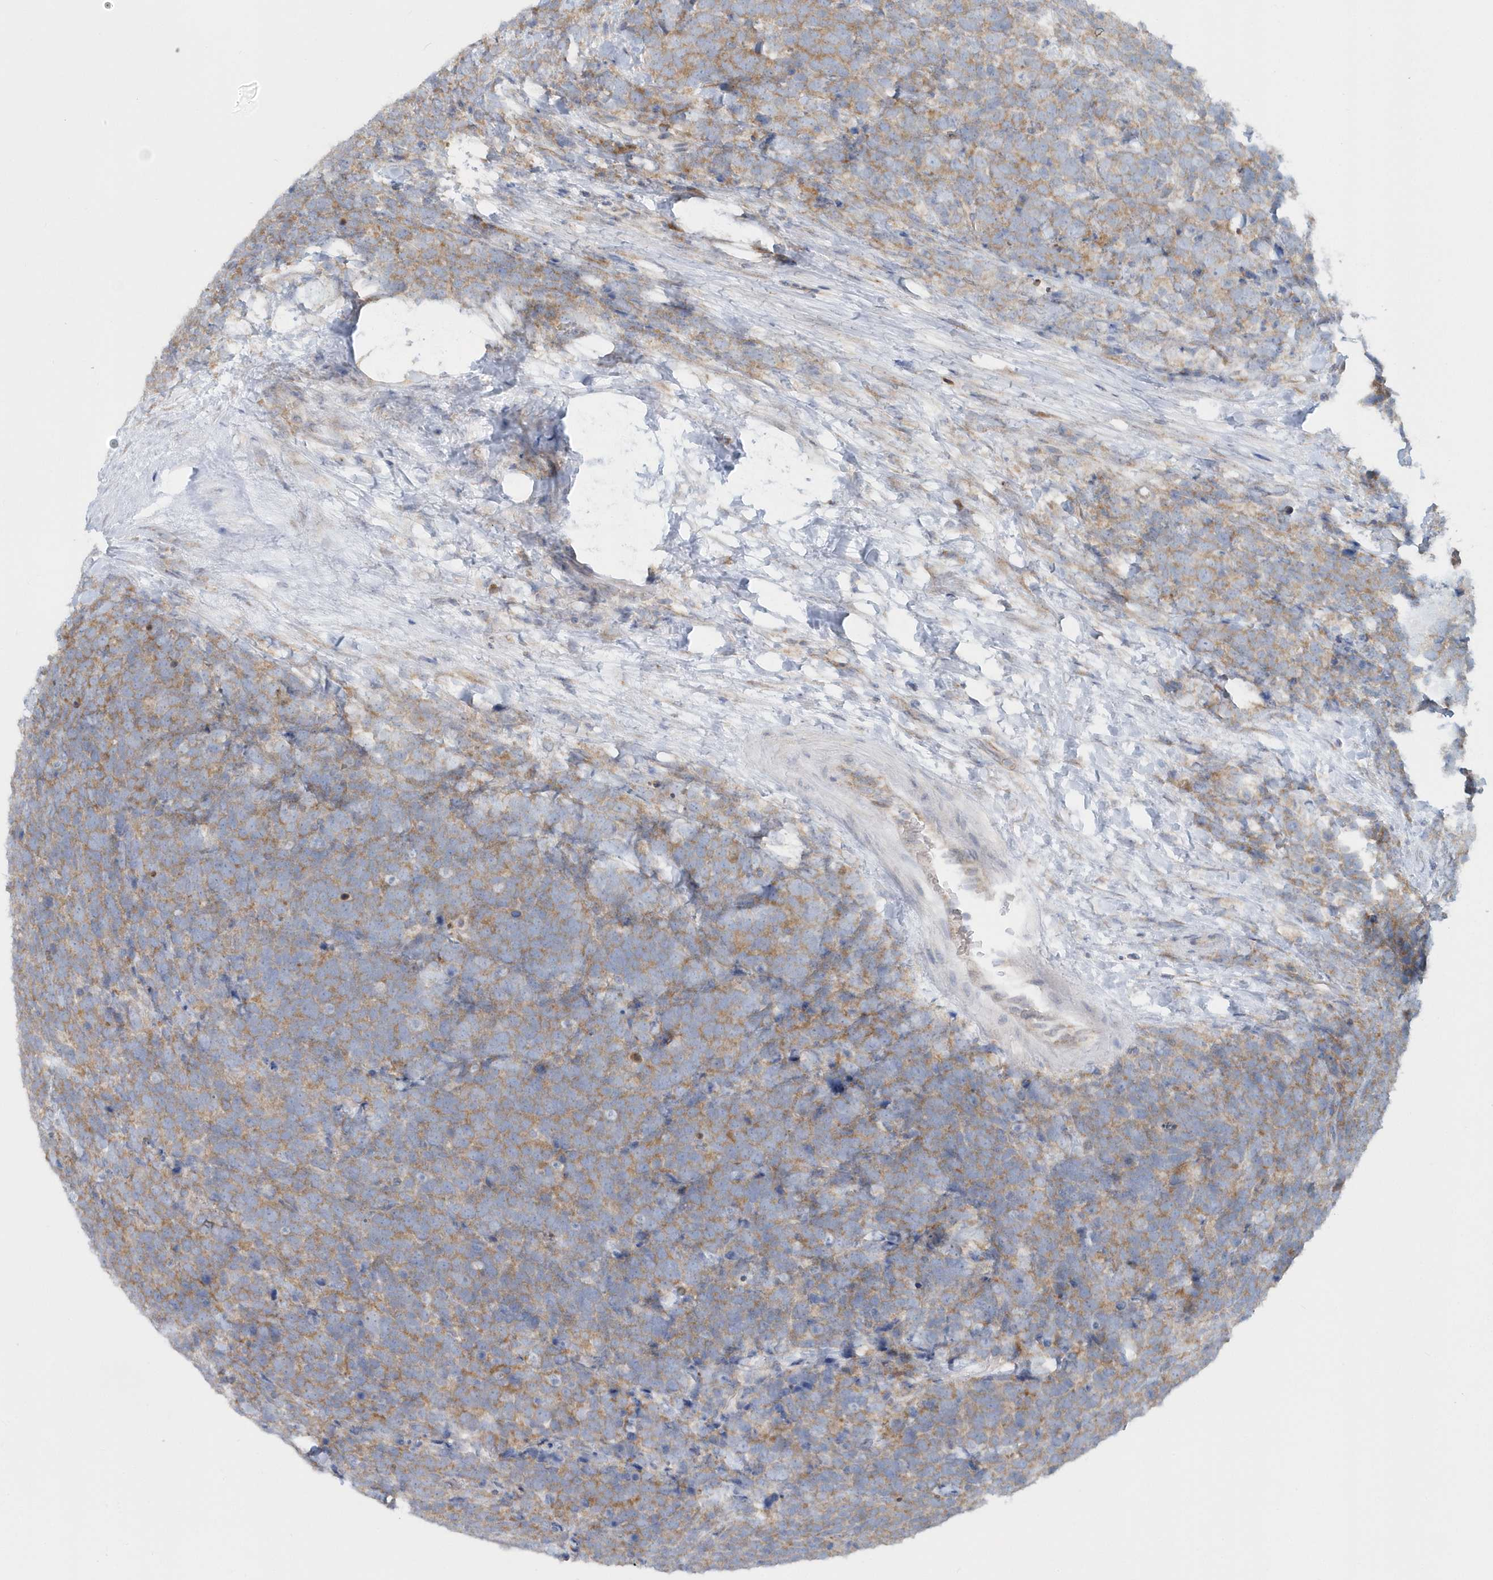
{"staining": {"intensity": "moderate", "quantity": ">75%", "location": "cytoplasmic/membranous"}, "tissue": "urothelial cancer", "cell_type": "Tumor cells", "image_type": "cancer", "snomed": [{"axis": "morphology", "description": "Urothelial carcinoma, High grade"}, {"axis": "topography", "description": "Urinary bladder"}], "caption": "Immunohistochemical staining of urothelial carcinoma (high-grade) displays moderate cytoplasmic/membranous protein positivity in approximately >75% of tumor cells.", "gene": "EIF3C", "patient": {"sex": "female", "age": 82}}